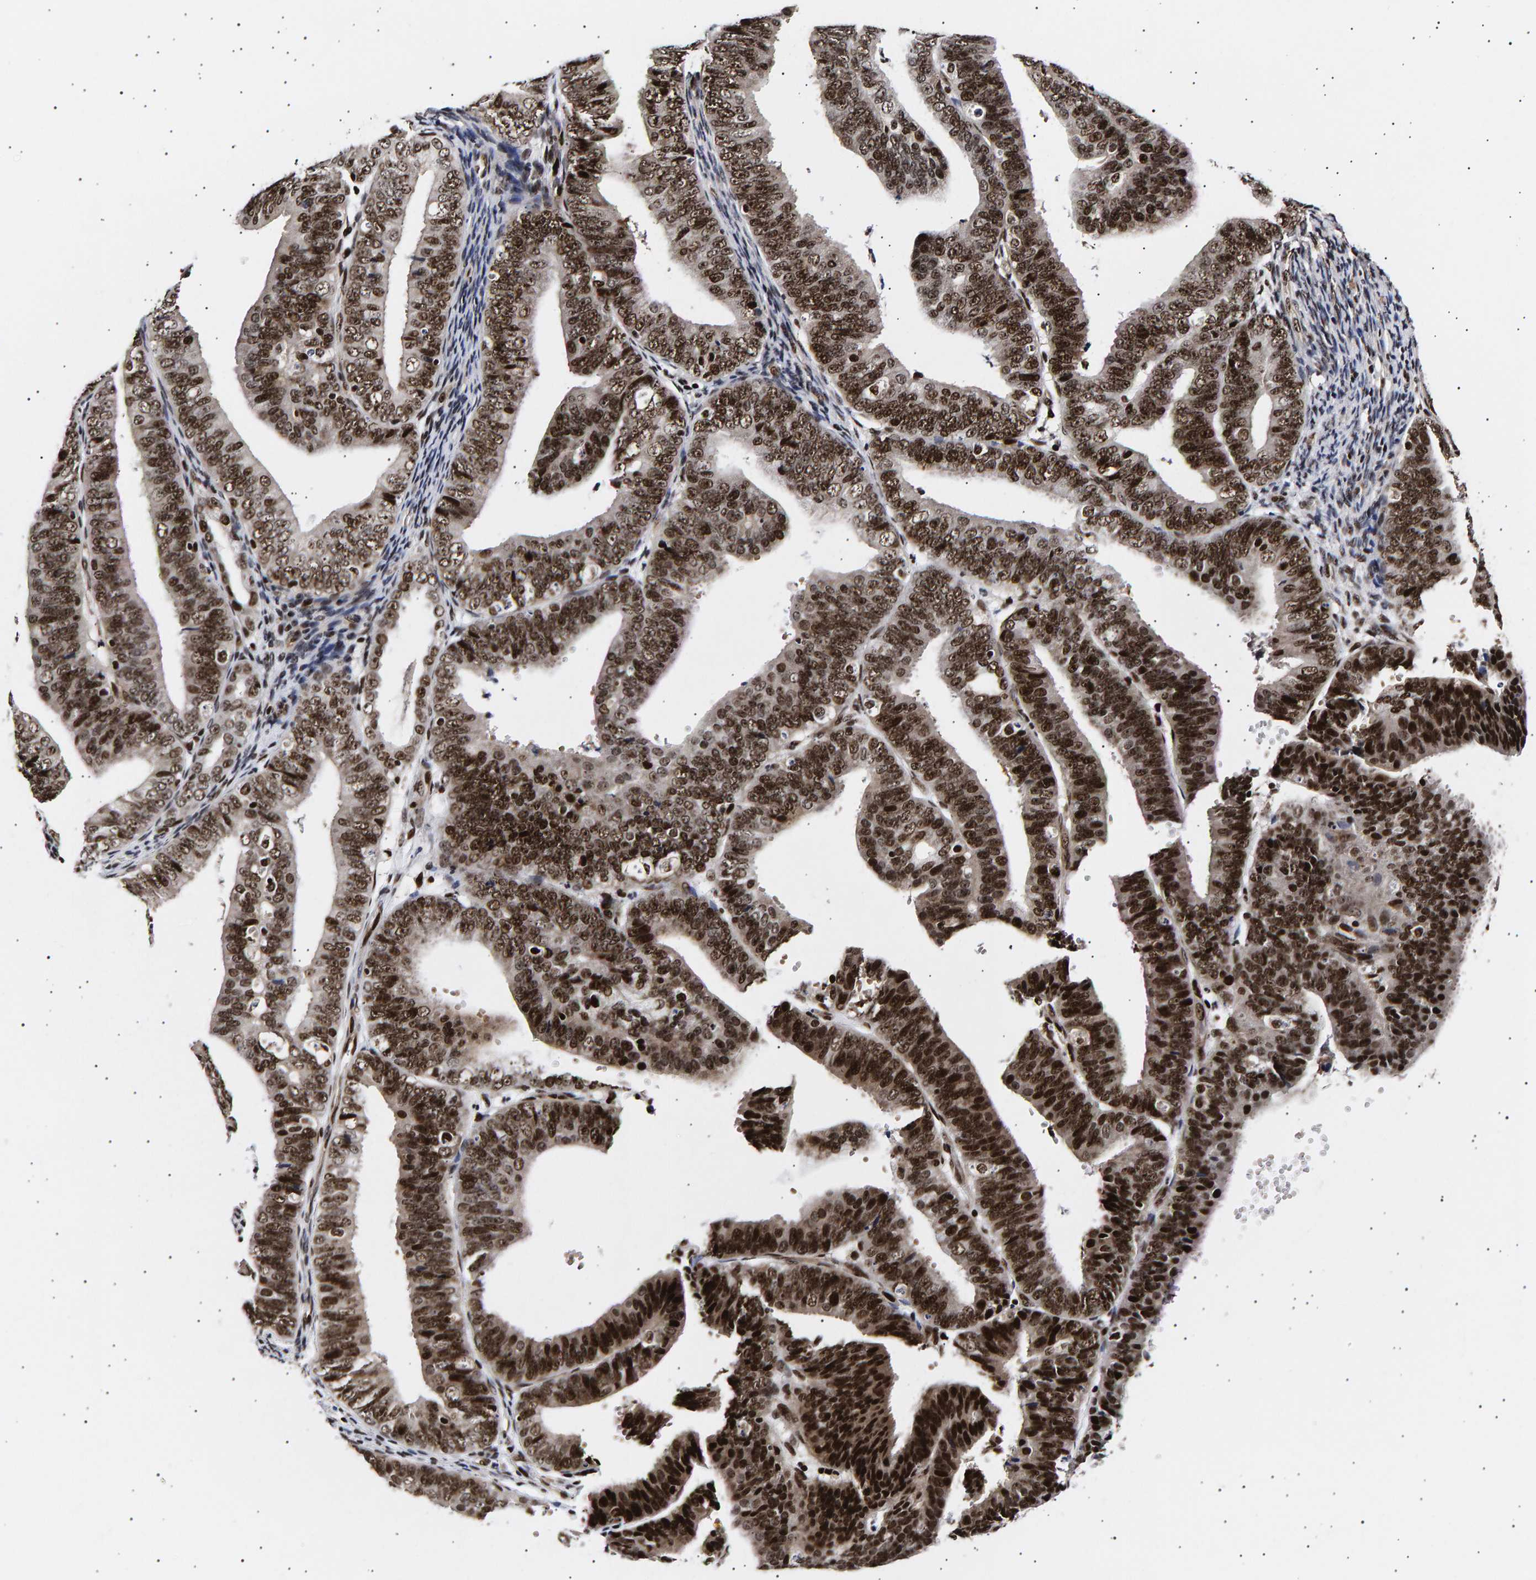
{"staining": {"intensity": "strong", "quantity": ">75%", "location": "nuclear"}, "tissue": "endometrial cancer", "cell_type": "Tumor cells", "image_type": "cancer", "snomed": [{"axis": "morphology", "description": "Adenocarcinoma, NOS"}, {"axis": "topography", "description": "Endometrium"}], "caption": "Human endometrial adenocarcinoma stained for a protein (brown) shows strong nuclear positive positivity in about >75% of tumor cells.", "gene": "ANKRD40", "patient": {"sex": "female", "age": 63}}